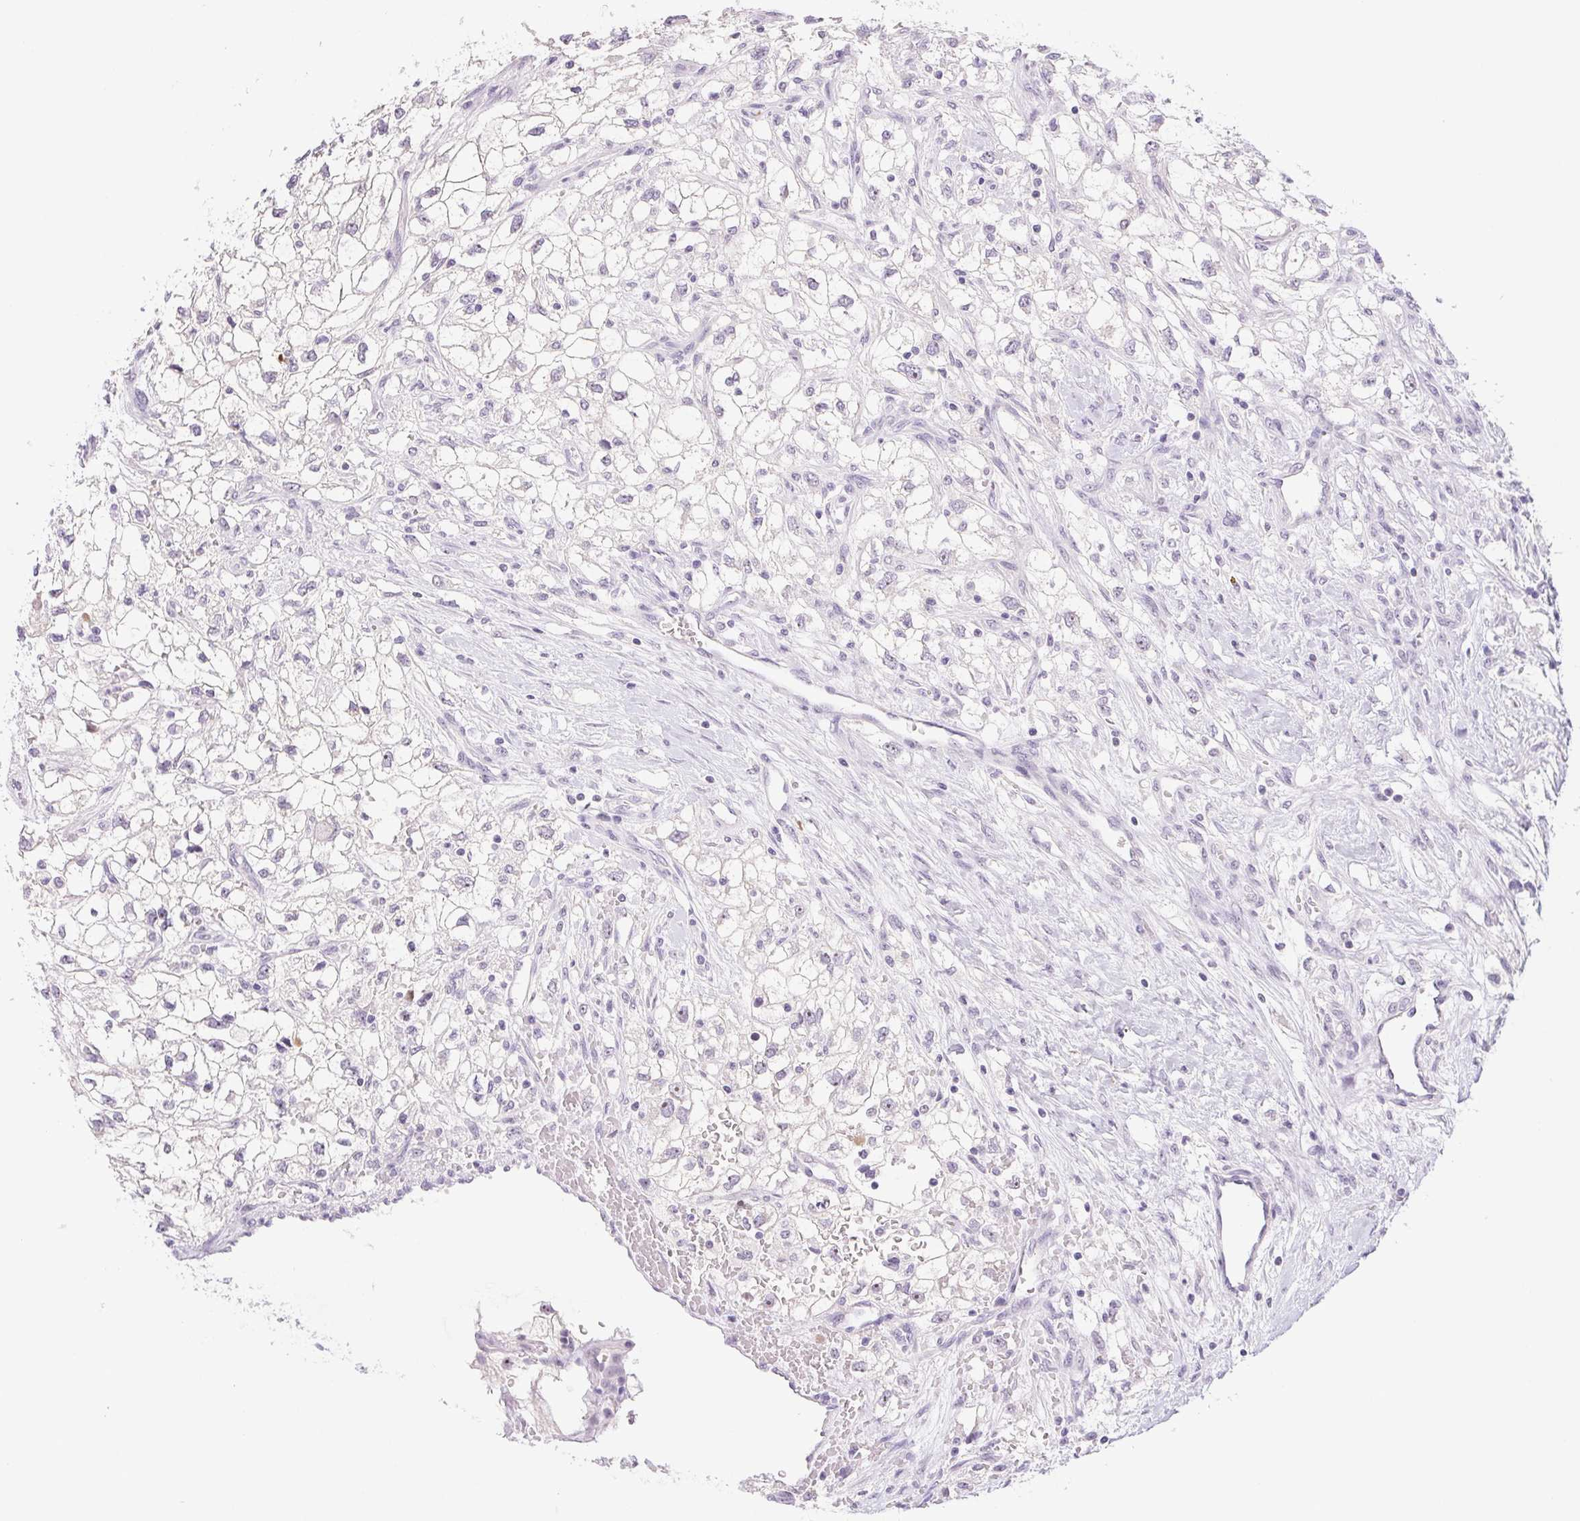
{"staining": {"intensity": "moderate", "quantity": "25%-75%", "location": "nuclear"}, "tissue": "renal cancer", "cell_type": "Tumor cells", "image_type": "cancer", "snomed": [{"axis": "morphology", "description": "Adenocarcinoma, NOS"}, {"axis": "topography", "description": "Kidney"}], "caption": "Renal adenocarcinoma stained for a protein (brown) demonstrates moderate nuclear positive staining in approximately 25%-75% of tumor cells.", "gene": "ST8SIA3", "patient": {"sex": "male", "age": 59}}